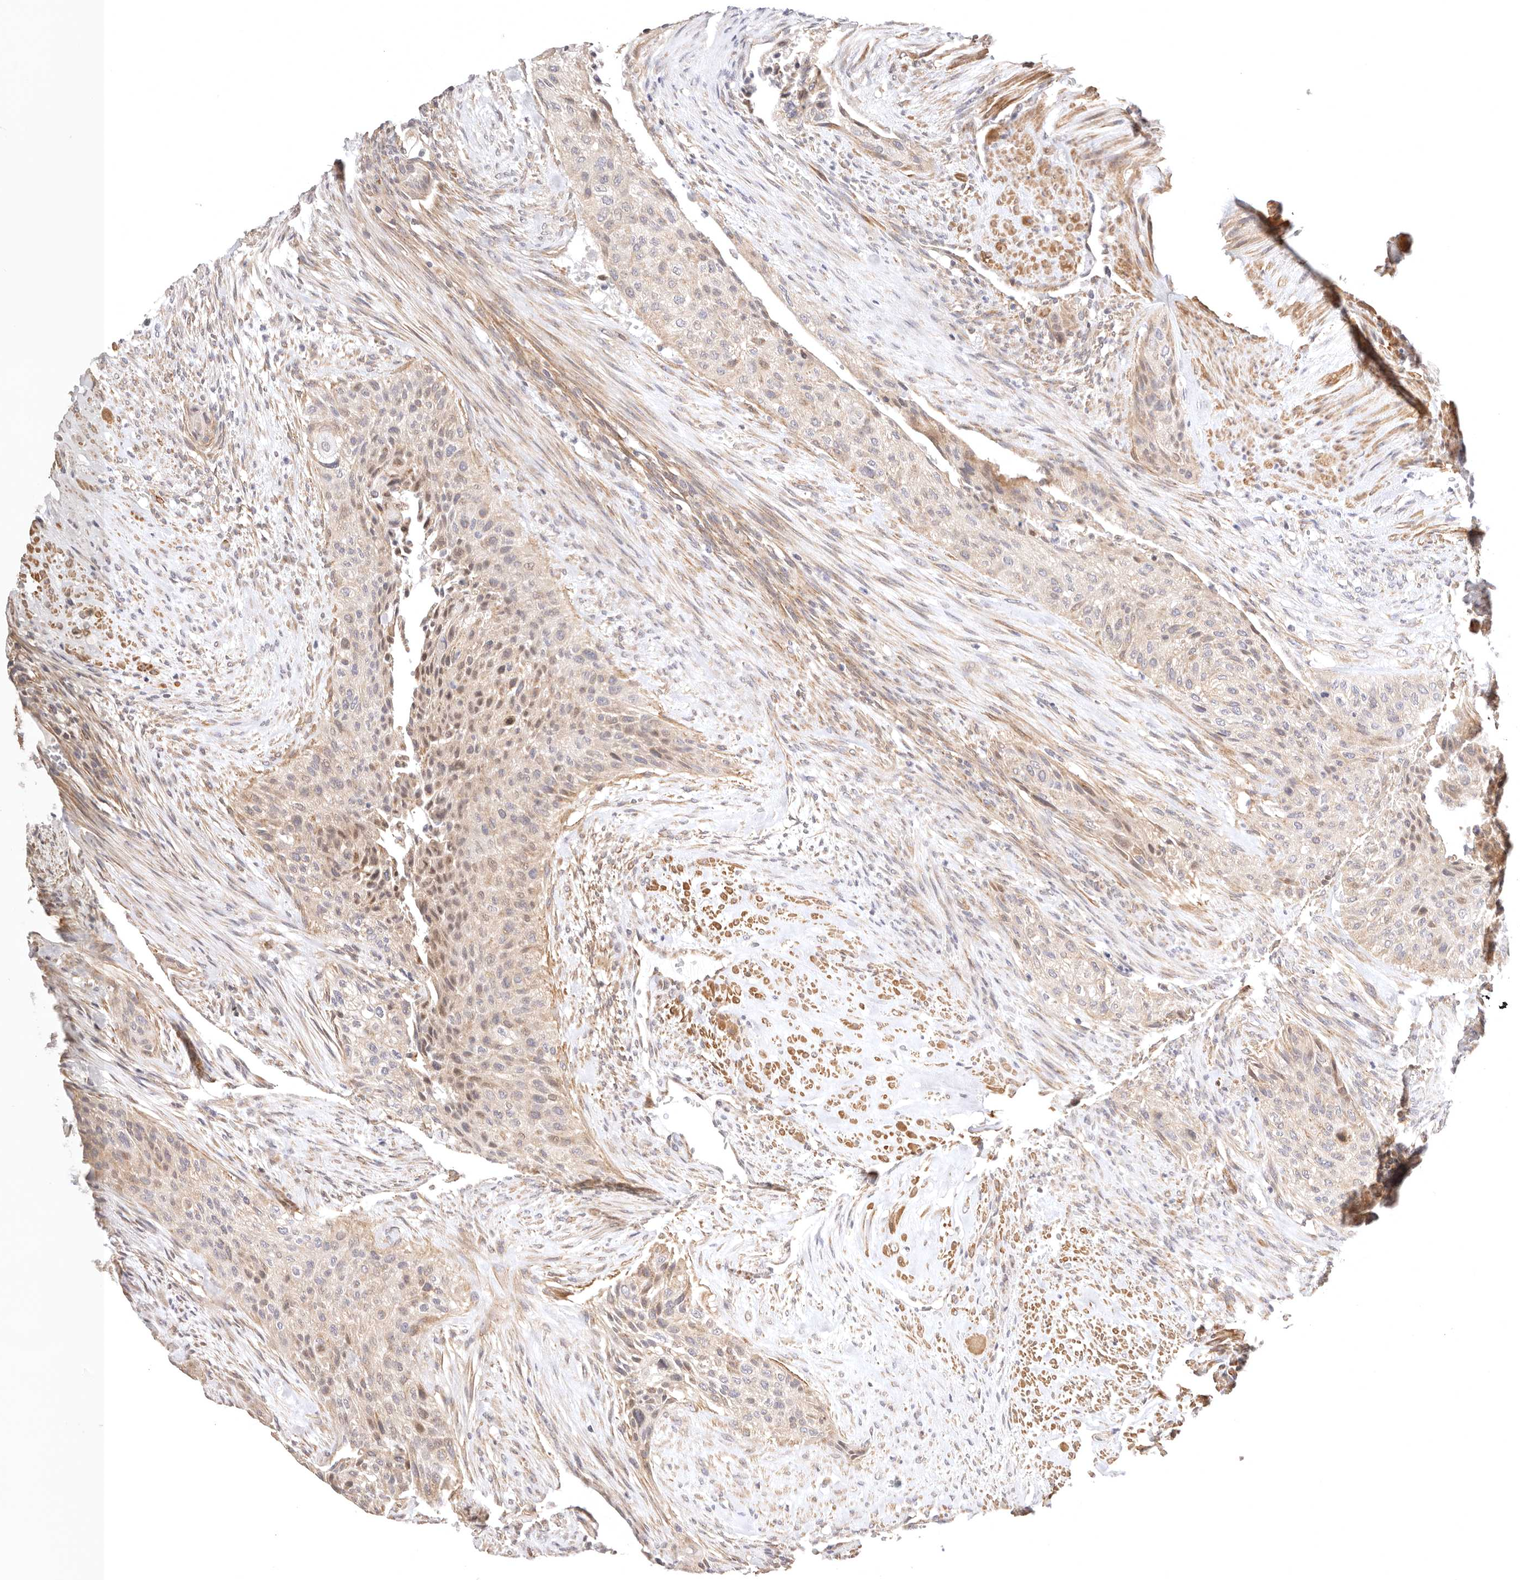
{"staining": {"intensity": "weak", "quantity": ">75%", "location": "cytoplasmic/membranous"}, "tissue": "urothelial cancer", "cell_type": "Tumor cells", "image_type": "cancer", "snomed": [{"axis": "morphology", "description": "Urothelial carcinoma, High grade"}, {"axis": "topography", "description": "Urinary bladder"}], "caption": "Immunohistochemical staining of human urothelial cancer displays weak cytoplasmic/membranous protein staining in about >75% of tumor cells.", "gene": "KCMF1", "patient": {"sex": "male", "age": 35}}